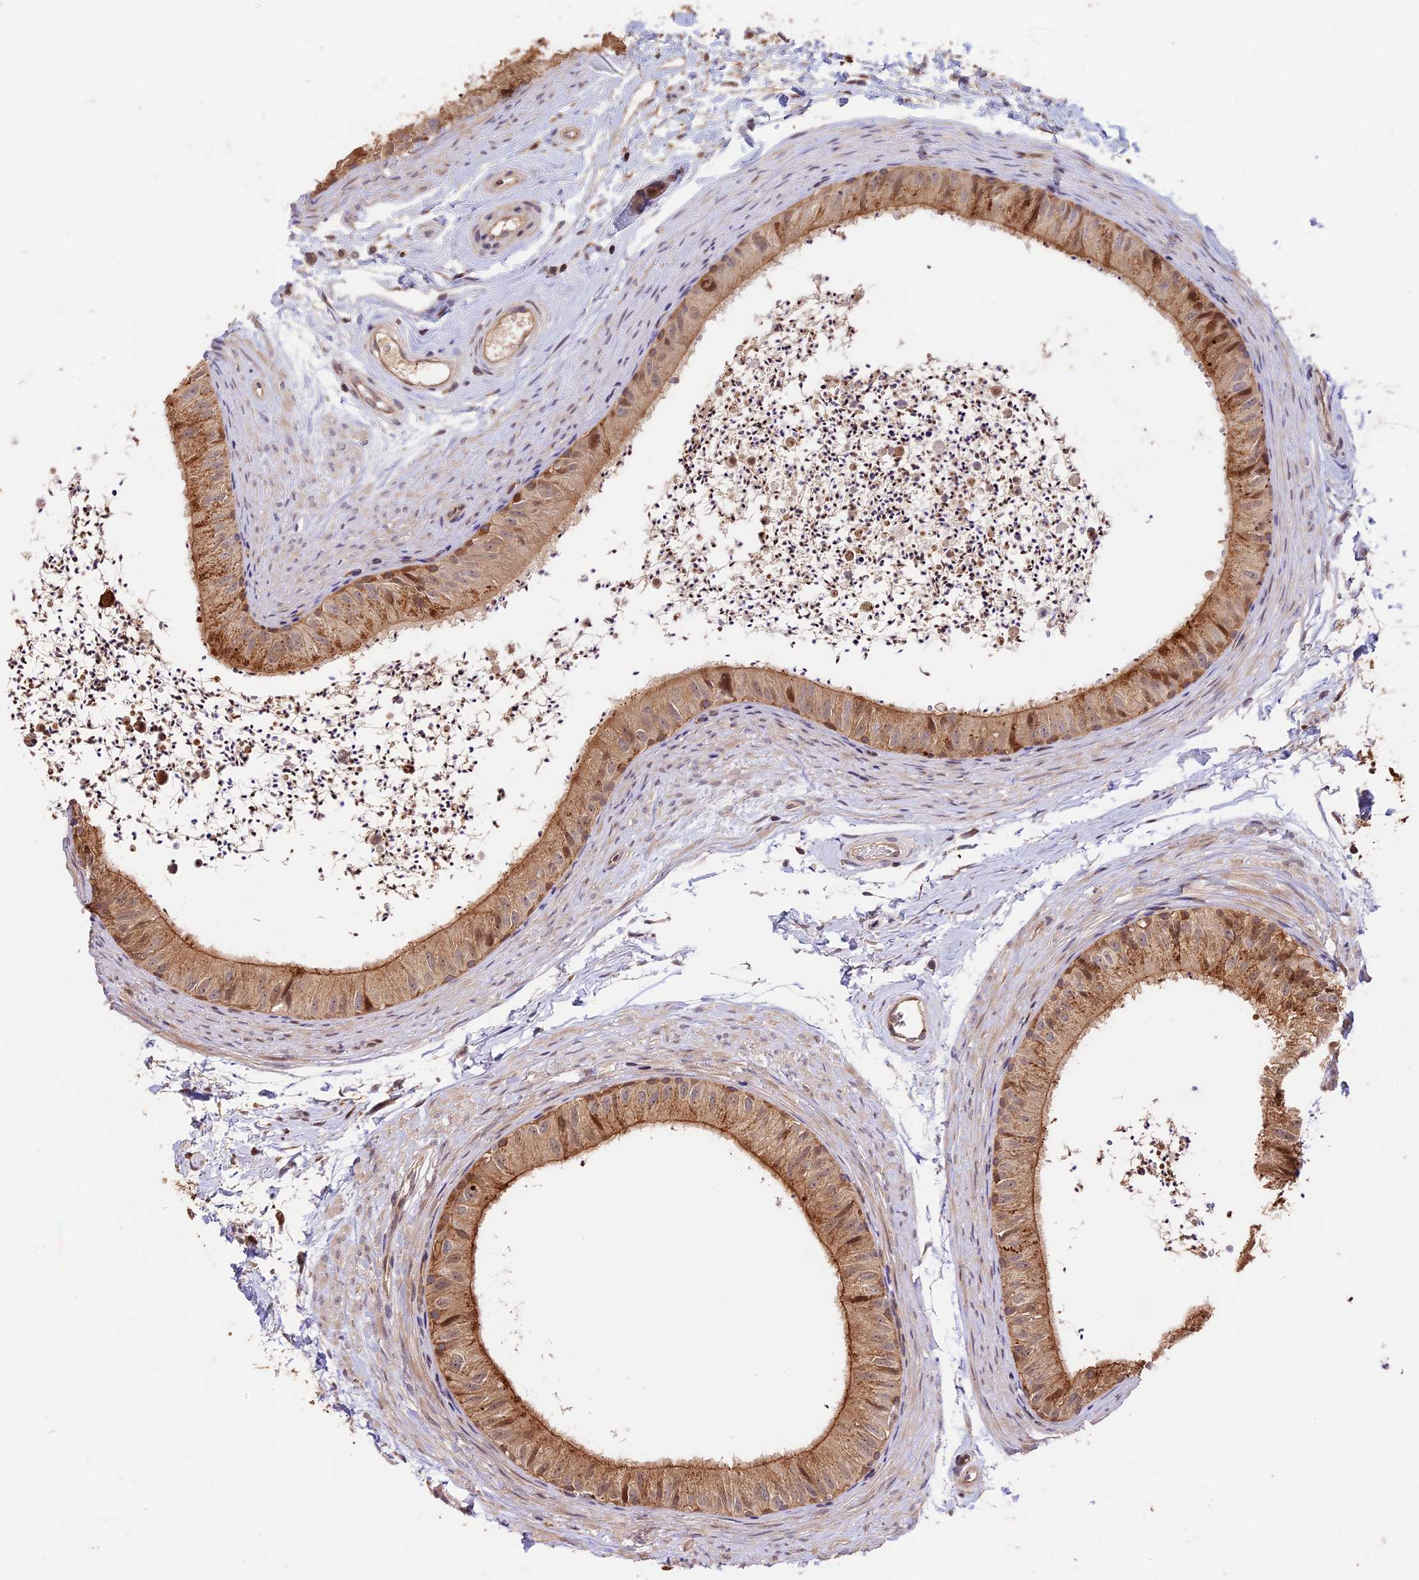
{"staining": {"intensity": "moderate", "quantity": ">75%", "location": "cytoplasmic/membranous"}, "tissue": "epididymis", "cell_type": "Glandular cells", "image_type": "normal", "snomed": [{"axis": "morphology", "description": "Normal tissue, NOS"}, {"axis": "topography", "description": "Epididymis"}], "caption": "Approximately >75% of glandular cells in benign epididymis display moderate cytoplasmic/membranous protein staining as visualized by brown immunohistochemical staining.", "gene": "PPP1R37", "patient": {"sex": "male", "age": 56}}